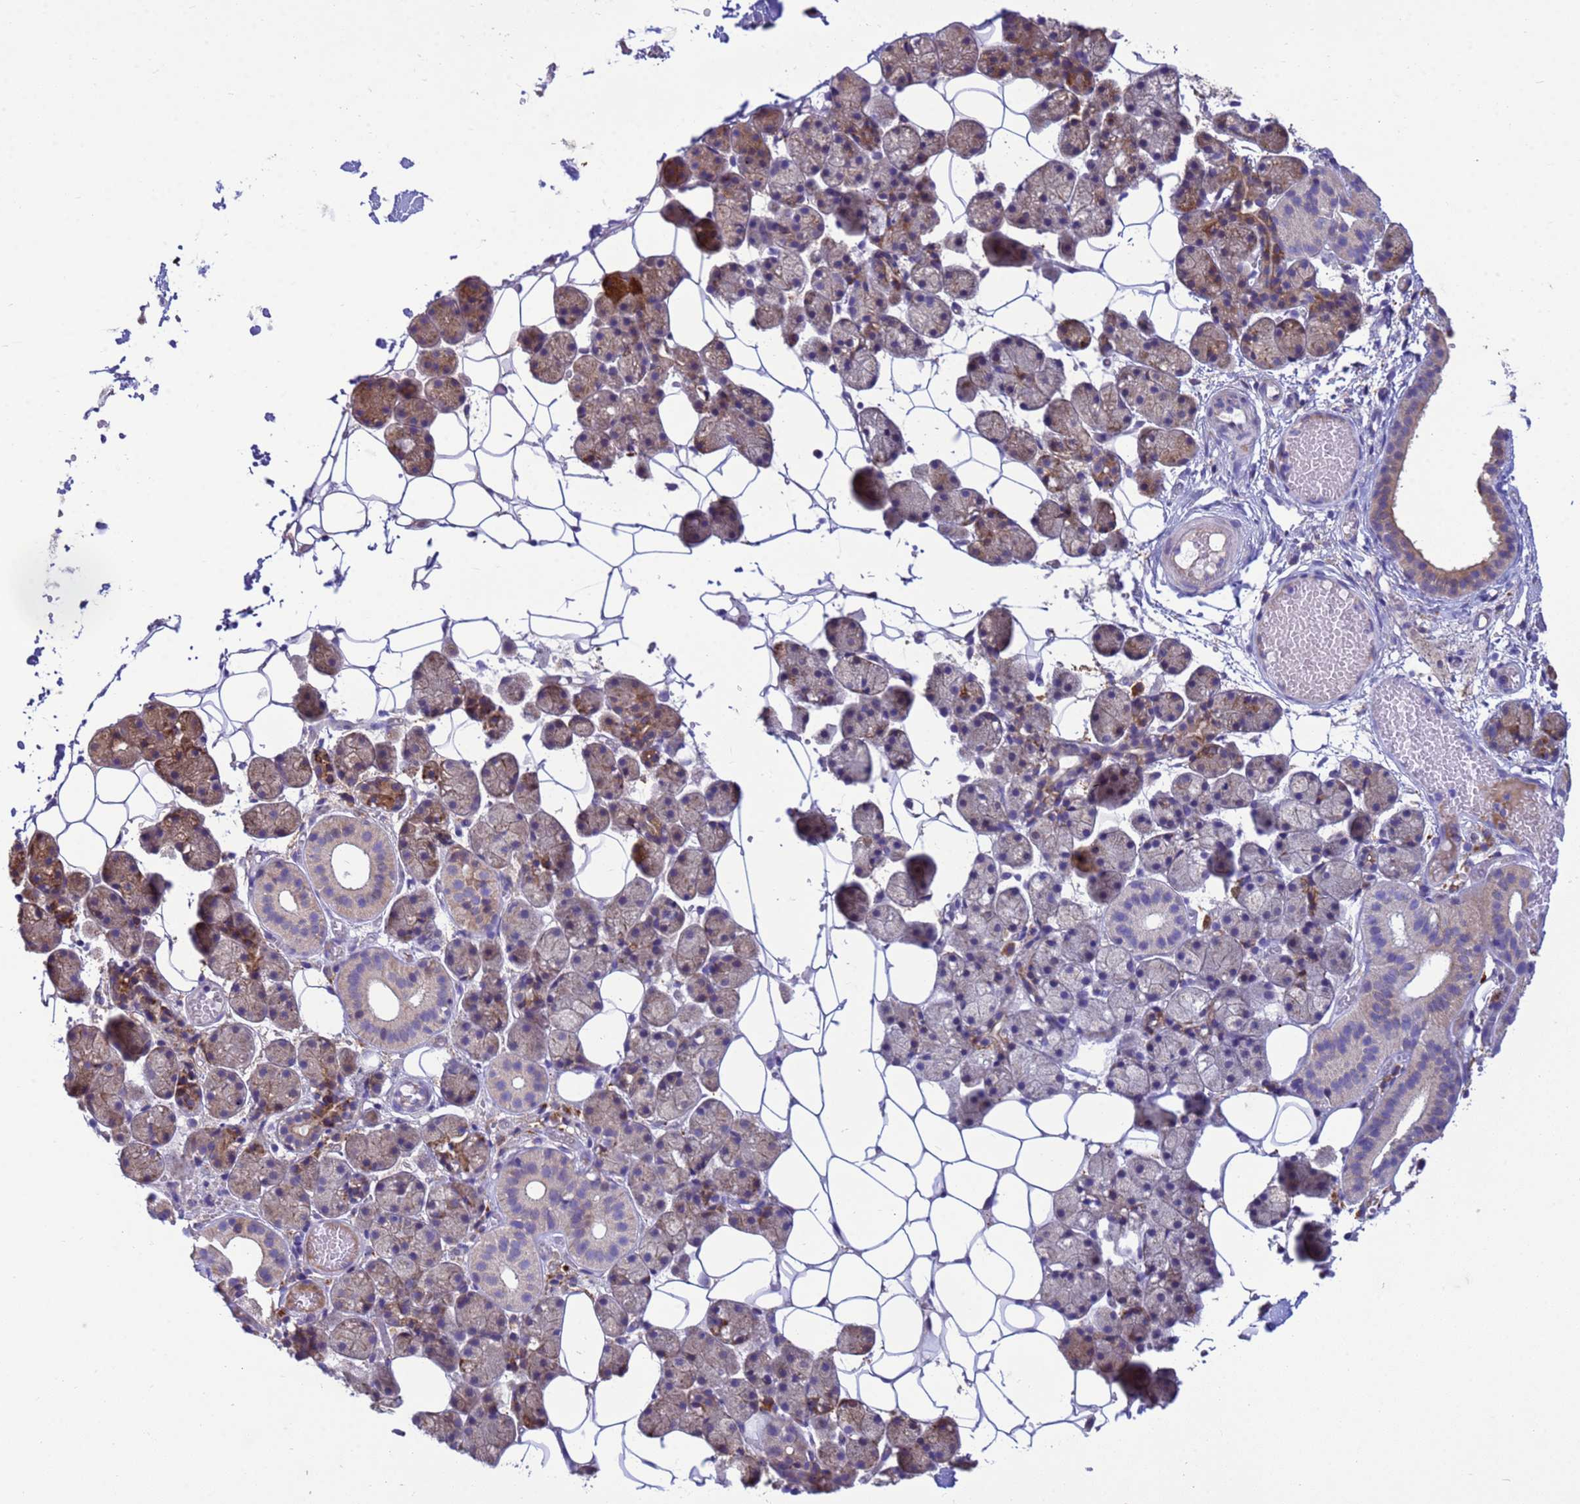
{"staining": {"intensity": "moderate", "quantity": "25%-75%", "location": "cytoplasmic/membranous"}, "tissue": "salivary gland", "cell_type": "Glandular cells", "image_type": "normal", "snomed": [{"axis": "morphology", "description": "Normal tissue, NOS"}, {"axis": "topography", "description": "Salivary gland"}], "caption": "Immunohistochemical staining of normal human salivary gland shows medium levels of moderate cytoplasmic/membranous staining in about 25%-75% of glandular cells. Nuclei are stained in blue.", "gene": "THAP5", "patient": {"sex": "female", "age": 33}}